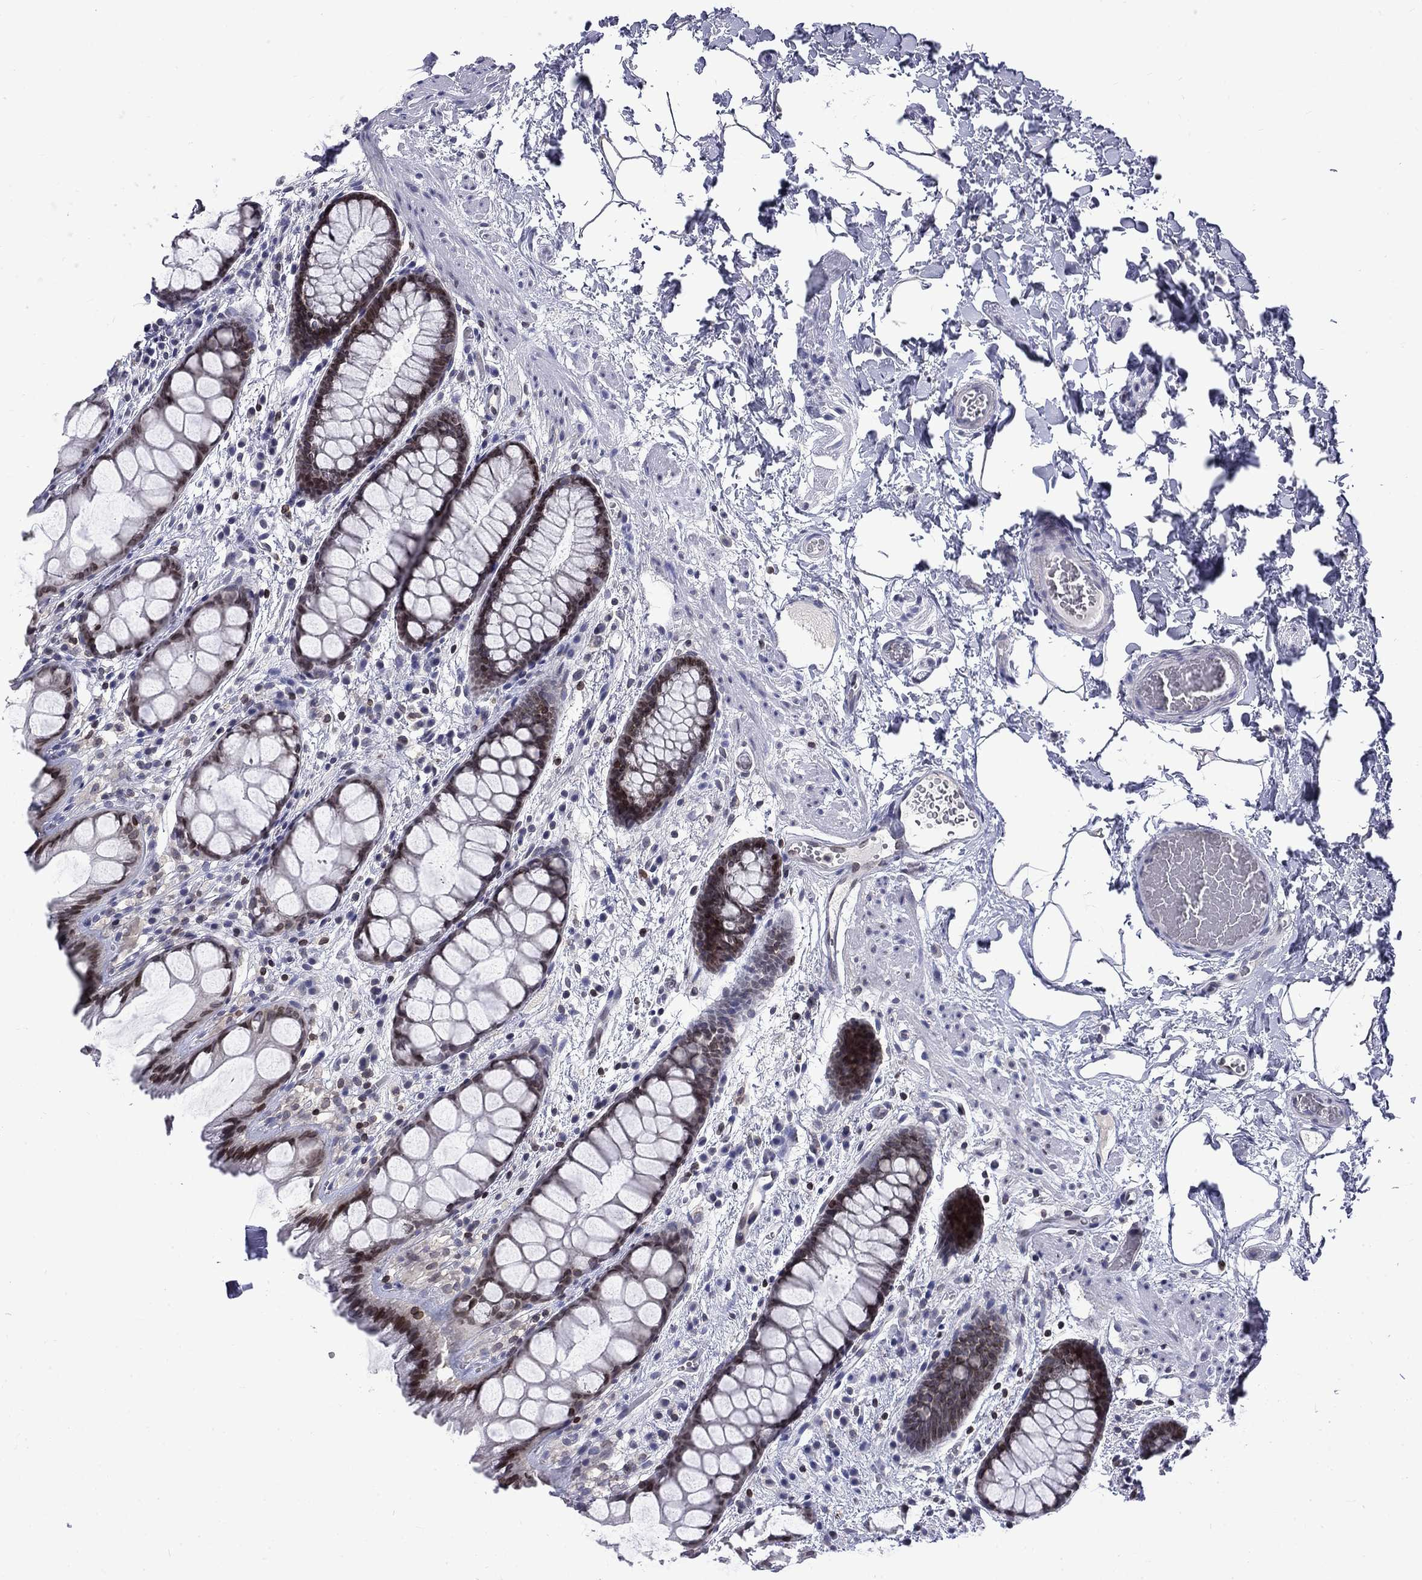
{"staining": {"intensity": "moderate", "quantity": "25%-75%", "location": "cytoplasmic/membranous,nuclear"}, "tissue": "rectum", "cell_type": "Glandular cells", "image_type": "normal", "snomed": [{"axis": "morphology", "description": "Normal tissue, NOS"}, {"axis": "topography", "description": "Rectum"}], "caption": "Glandular cells demonstrate moderate cytoplasmic/membranous,nuclear expression in about 25%-75% of cells in benign rectum.", "gene": "SLA", "patient": {"sex": "female", "age": 62}}